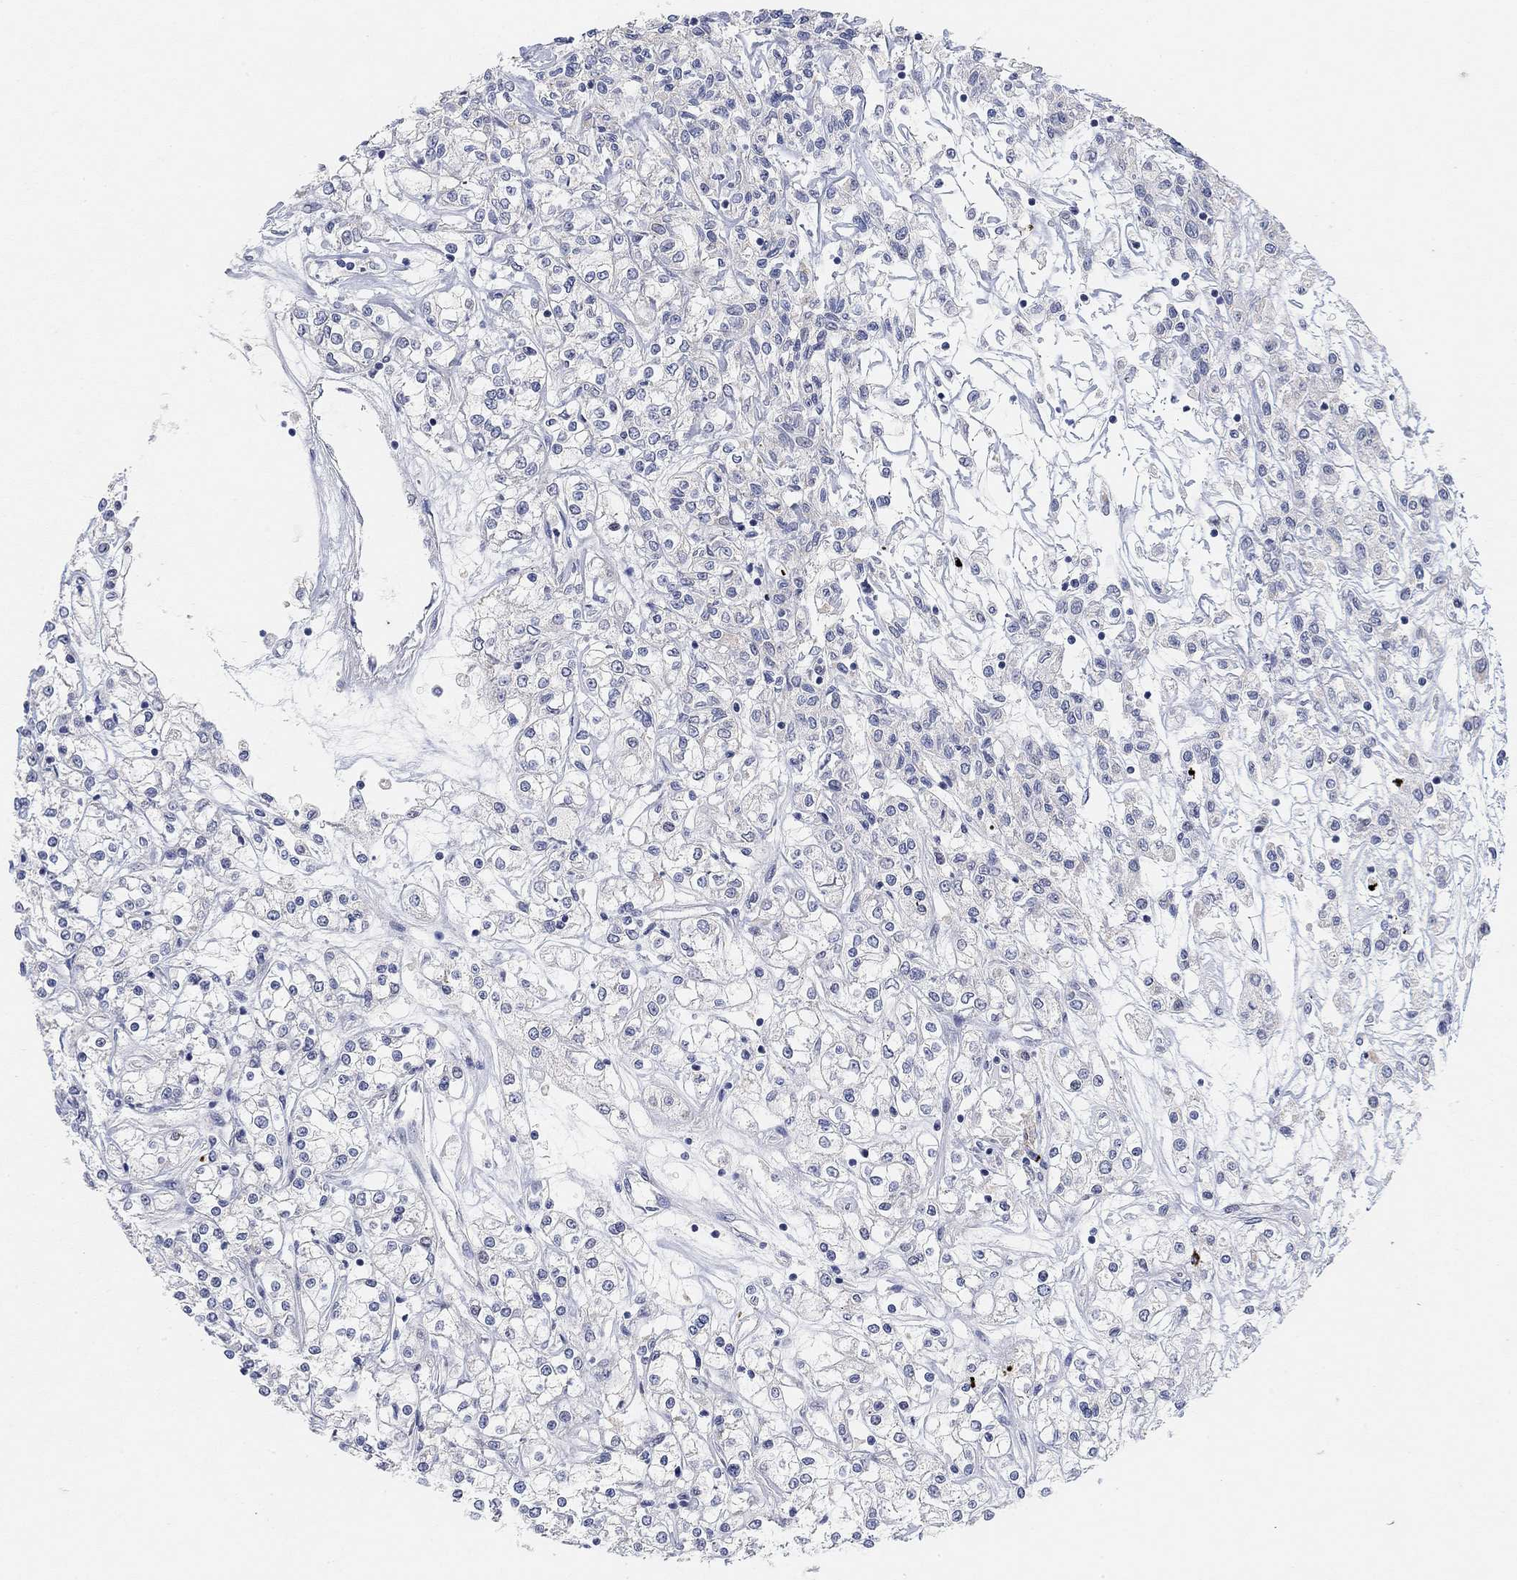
{"staining": {"intensity": "negative", "quantity": "none", "location": "none"}, "tissue": "renal cancer", "cell_type": "Tumor cells", "image_type": "cancer", "snomed": [{"axis": "morphology", "description": "Adenocarcinoma, NOS"}, {"axis": "topography", "description": "Kidney"}], "caption": "IHC of human adenocarcinoma (renal) demonstrates no positivity in tumor cells.", "gene": "VAT1L", "patient": {"sex": "female", "age": 59}}